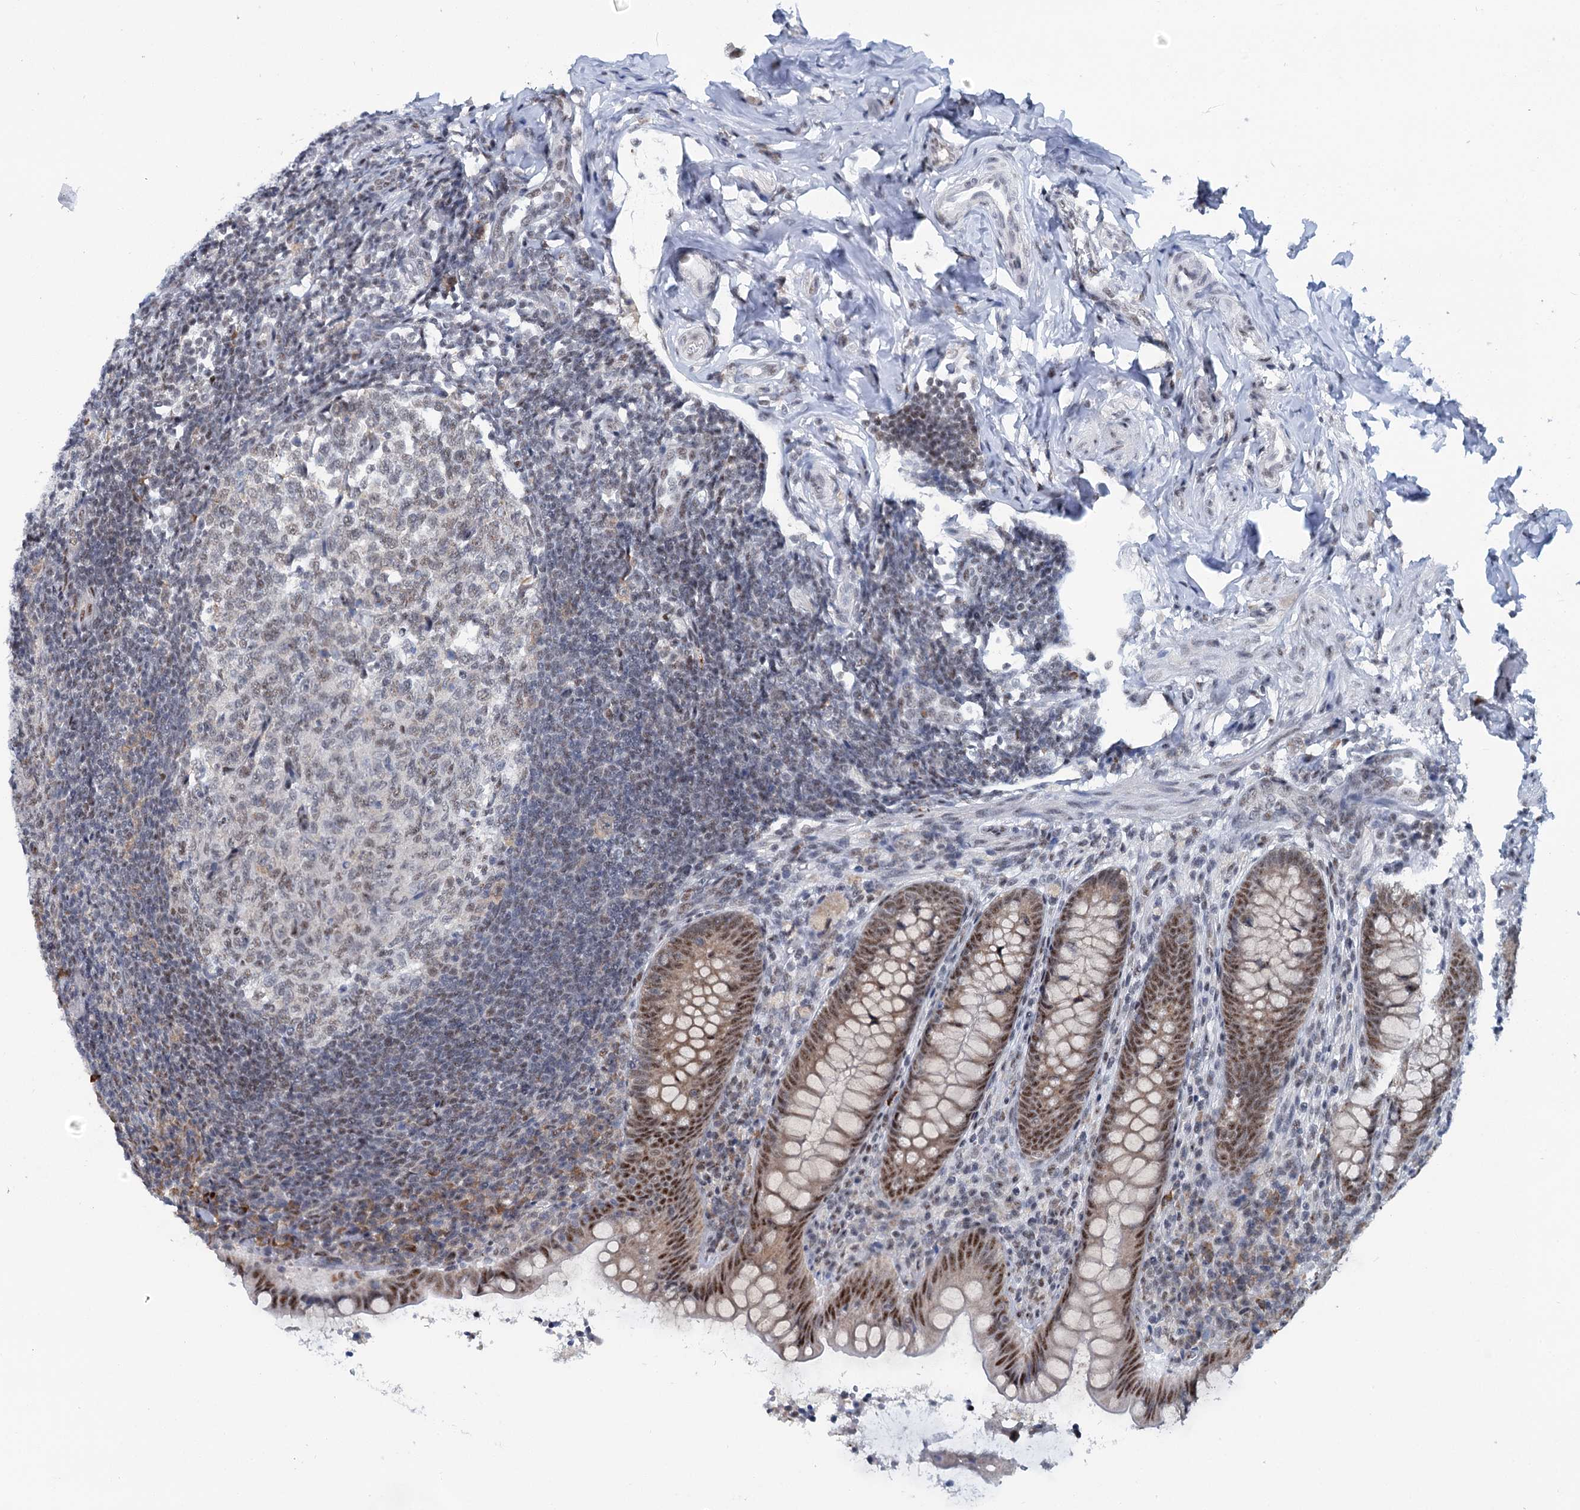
{"staining": {"intensity": "moderate", "quantity": ">75%", "location": "nuclear"}, "tissue": "appendix", "cell_type": "Glandular cells", "image_type": "normal", "snomed": [{"axis": "morphology", "description": "Normal tissue, NOS"}, {"axis": "topography", "description": "Appendix"}], "caption": "This image exhibits immunohistochemistry (IHC) staining of normal appendix, with medium moderate nuclear positivity in approximately >75% of glandular cells.", "gene": "SREK1", "patient": {"sex": "female", "age": 33}}